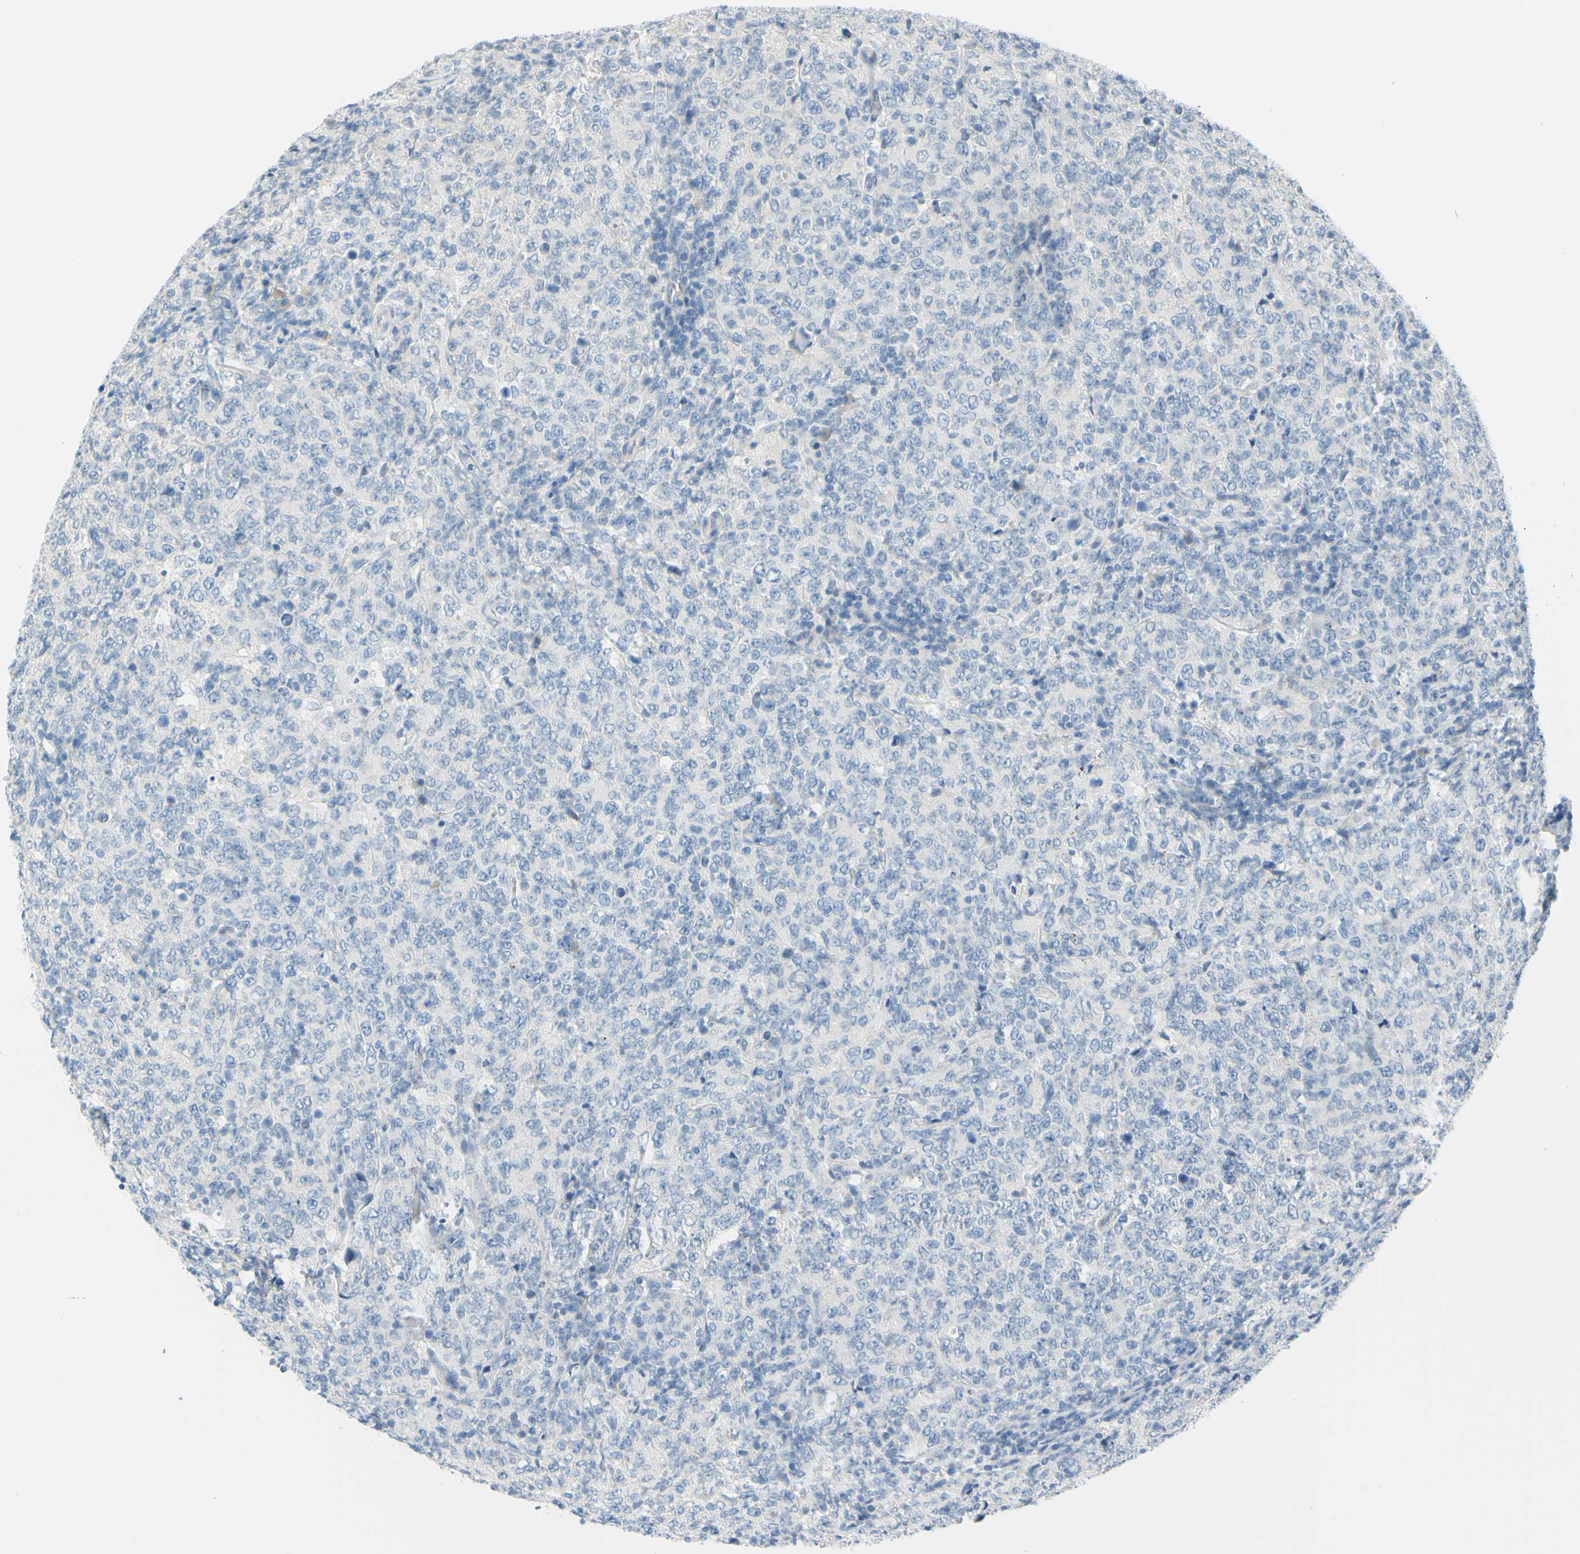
{"staining": {"intensity": "negative", "quantity": "none", "location": "none"}, "tissue": "lymphoma", "cell_type": "Tumor cells", "image_type": "cancer", "snomed": [{"axis": "morphology", "description": "Malignant lymphoma, non-Hodgkin's type, High grade"}, {"axis": "topography", "description": "Tonsil"}], "caption": "Immunohistochemical staining of malignant lymphoma, non-Hodgkin's type (high-grade) exhibits no significant expression in tumor cells.", "gene": "DCT", "patient": {"sex": "female", "age": 36}}